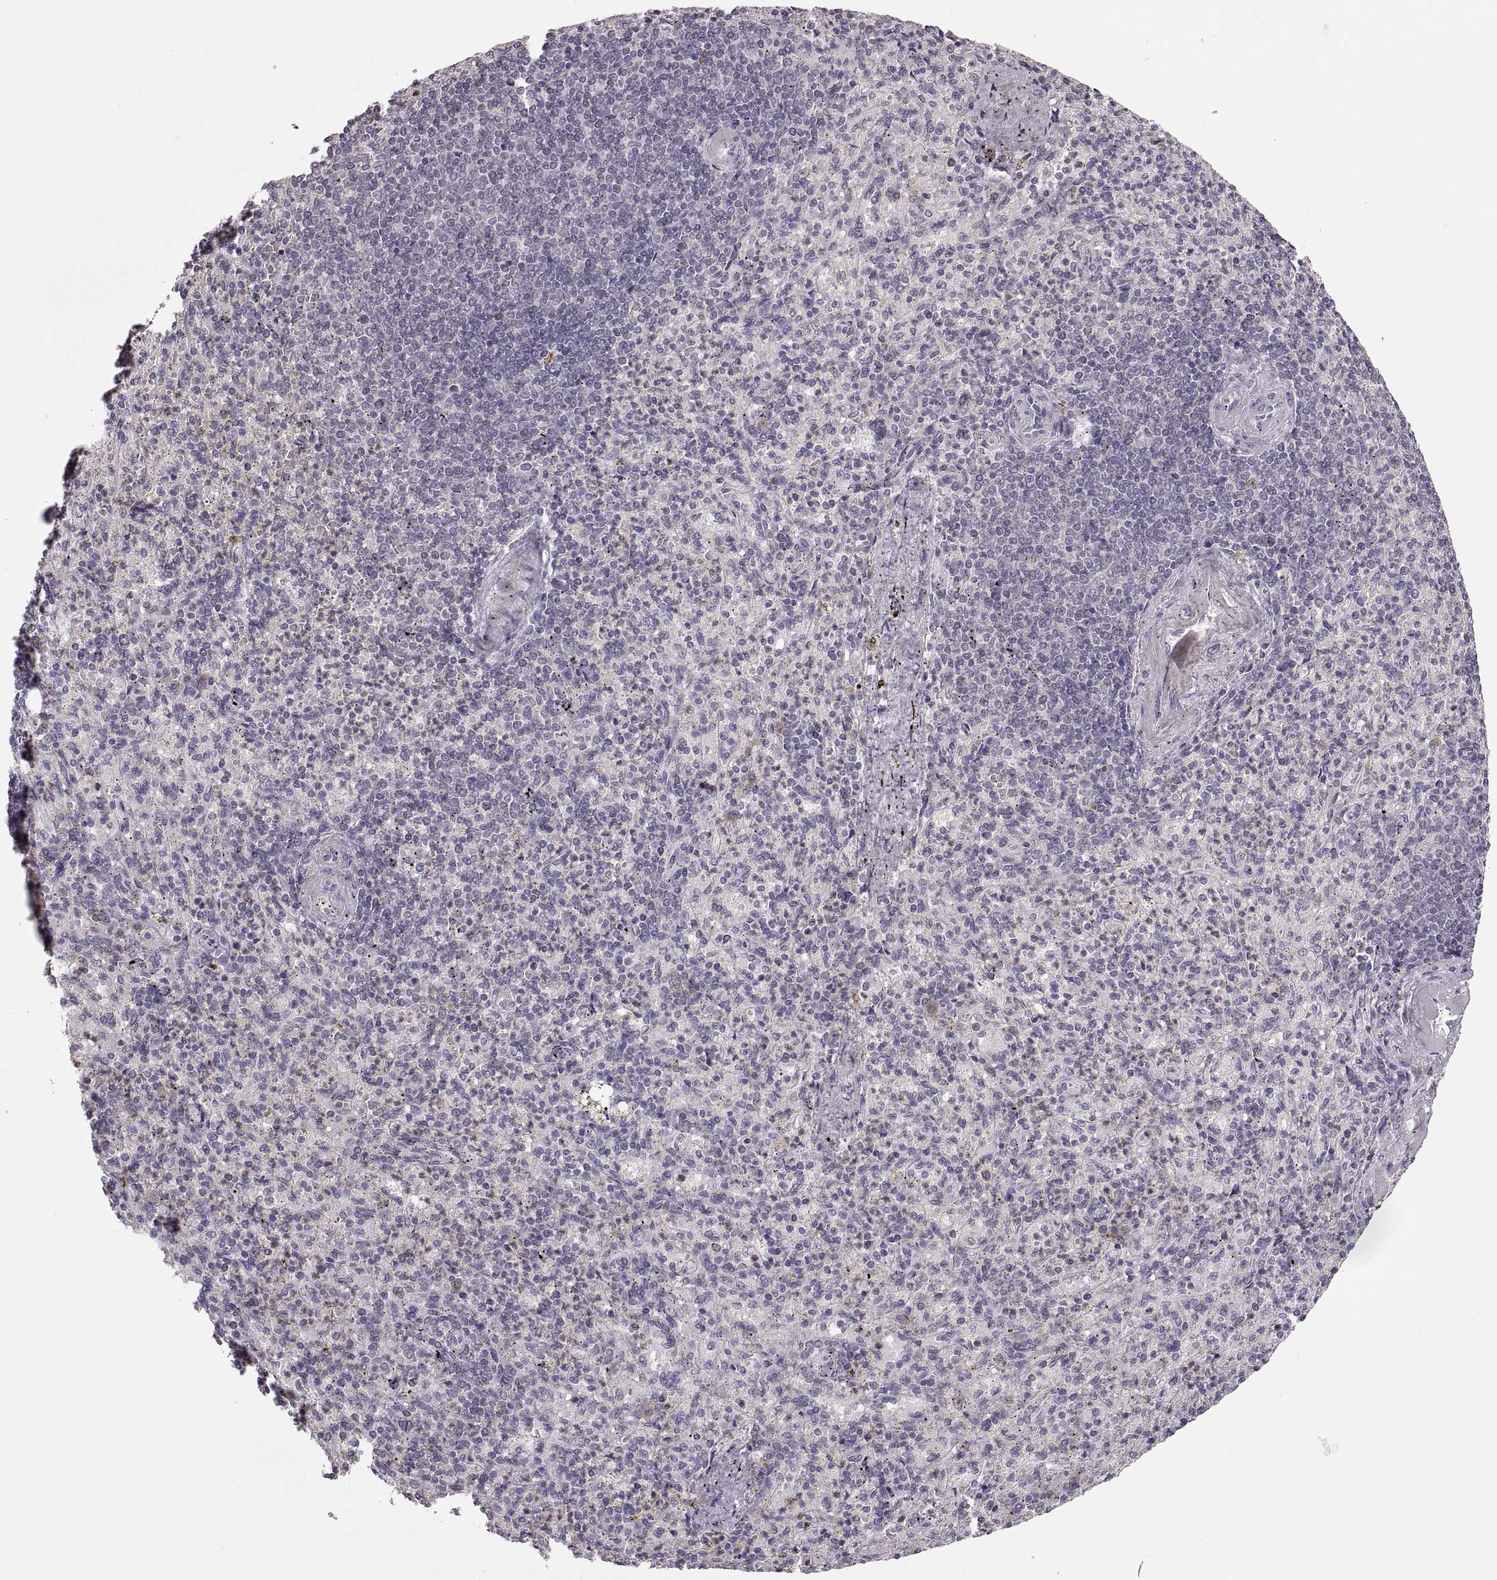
{"staining": {"intensity": "negative", "quantity": "none", "location": "none"}, "tissue": "spleen", "cell_type": "Cells in red pulp", "image_type": "normal", "snomed": [{"axis": "morphology", "description": "Normal tissue, NOS"}, {"axis": "topography", "description": "Spleen"}], "caption": "Cells in red pulp show no significant positivity in unremarkable spleen. Brightfield microscopy of immunohistochemistry stained with DAB (3,3'-diaminobenzidine) (brown) and hematoxylin (blue), captured at high magnification.", "gene": "HMGCR", "patient": {"sex": "female", "age": 74}}